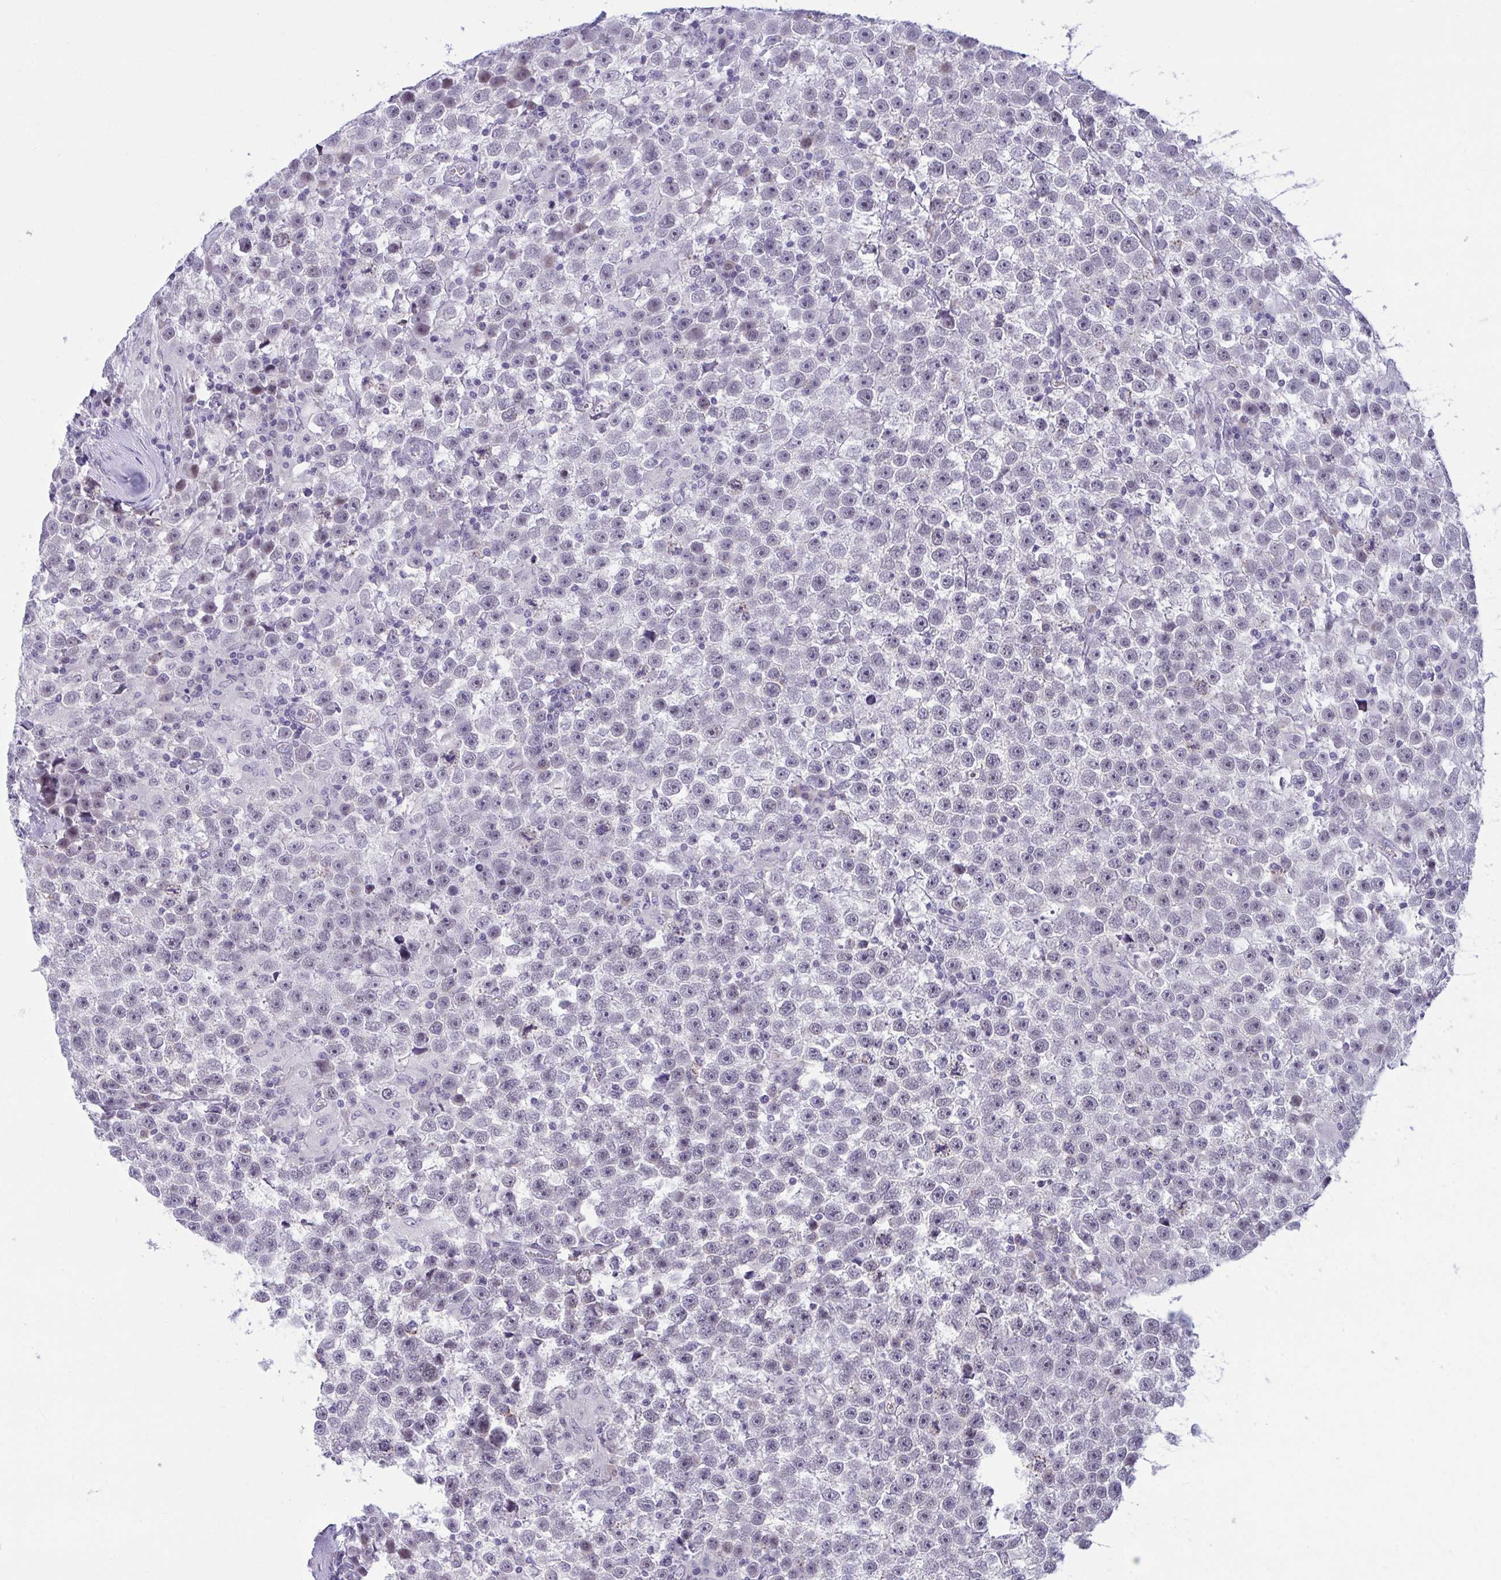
{"staining": {"intensity": "negative", "quantity": "none", "location": "none"}, "tissue": "testis cancer", "cell_type": "Tumor cells", "image_type": "cancer", "snomed": [{"axis": "morphology", "description": "Seminoma, NOS"}, {"axis": "topography", "description": "Testis"}], "caption": "Immunohistochemistry (IHC) micrograph of human testis seminoma stained for a protein (brown), which shows no expression in tumor cells.", "gene": "CNGB3", "patient": {"sex": "male", "age": 31}}